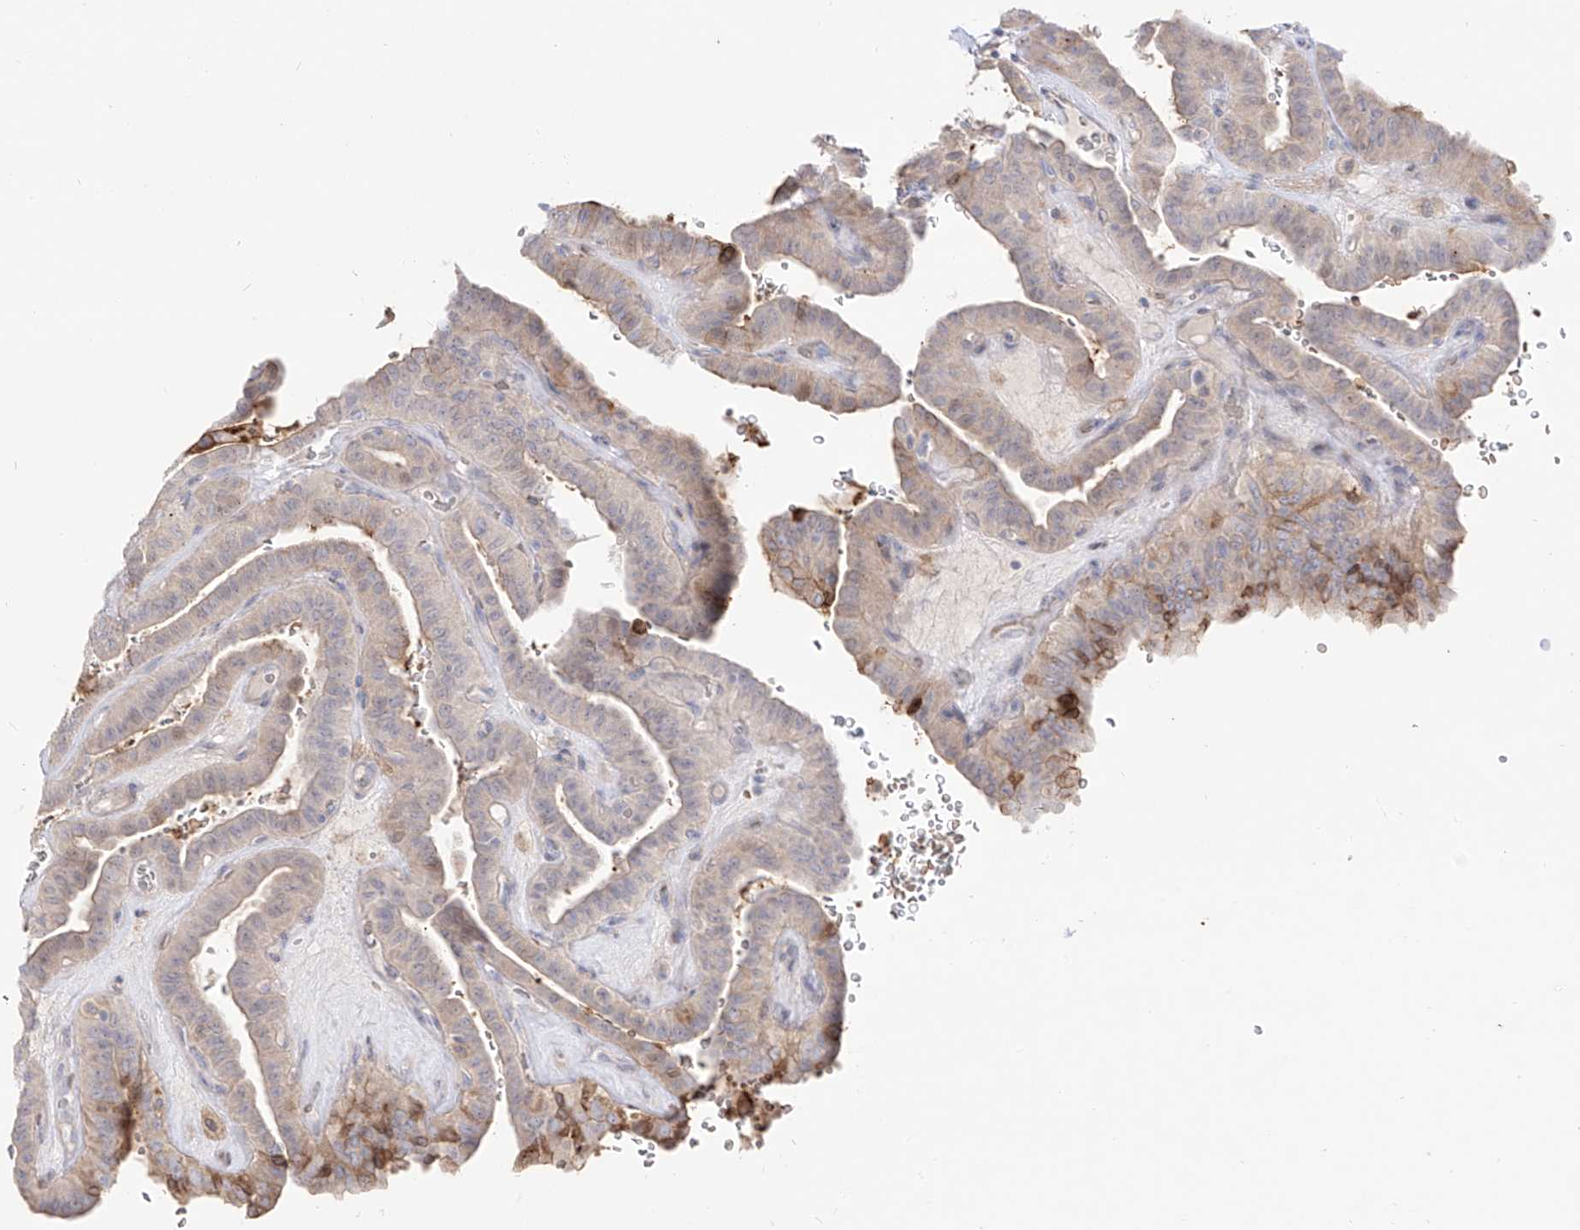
{"staining": {"intensity": "negative", "quantity": "none", "location": "none"}, "tissue": "thyroid cancer", "cell_type": "Tumor cells", "image_type": "cancer", "snomed": [{"axis": "morphology", "description": "Papillary adenocarcinoma, NOS"}, {"axis": "topography", "description": "Thyroid gland"}], "caption": "Histopathology image shows no protein expression in tumor cells of thyroid cancer (papillary adenocarcinoma) tissue. (Stains: DAB immunohistochemistry with hematoxylin counter stain, Microscopy: brightfield microscopy at high magnification).", "gene": "ZGRF1", "patient": {"sex": "male", "age": 77}}